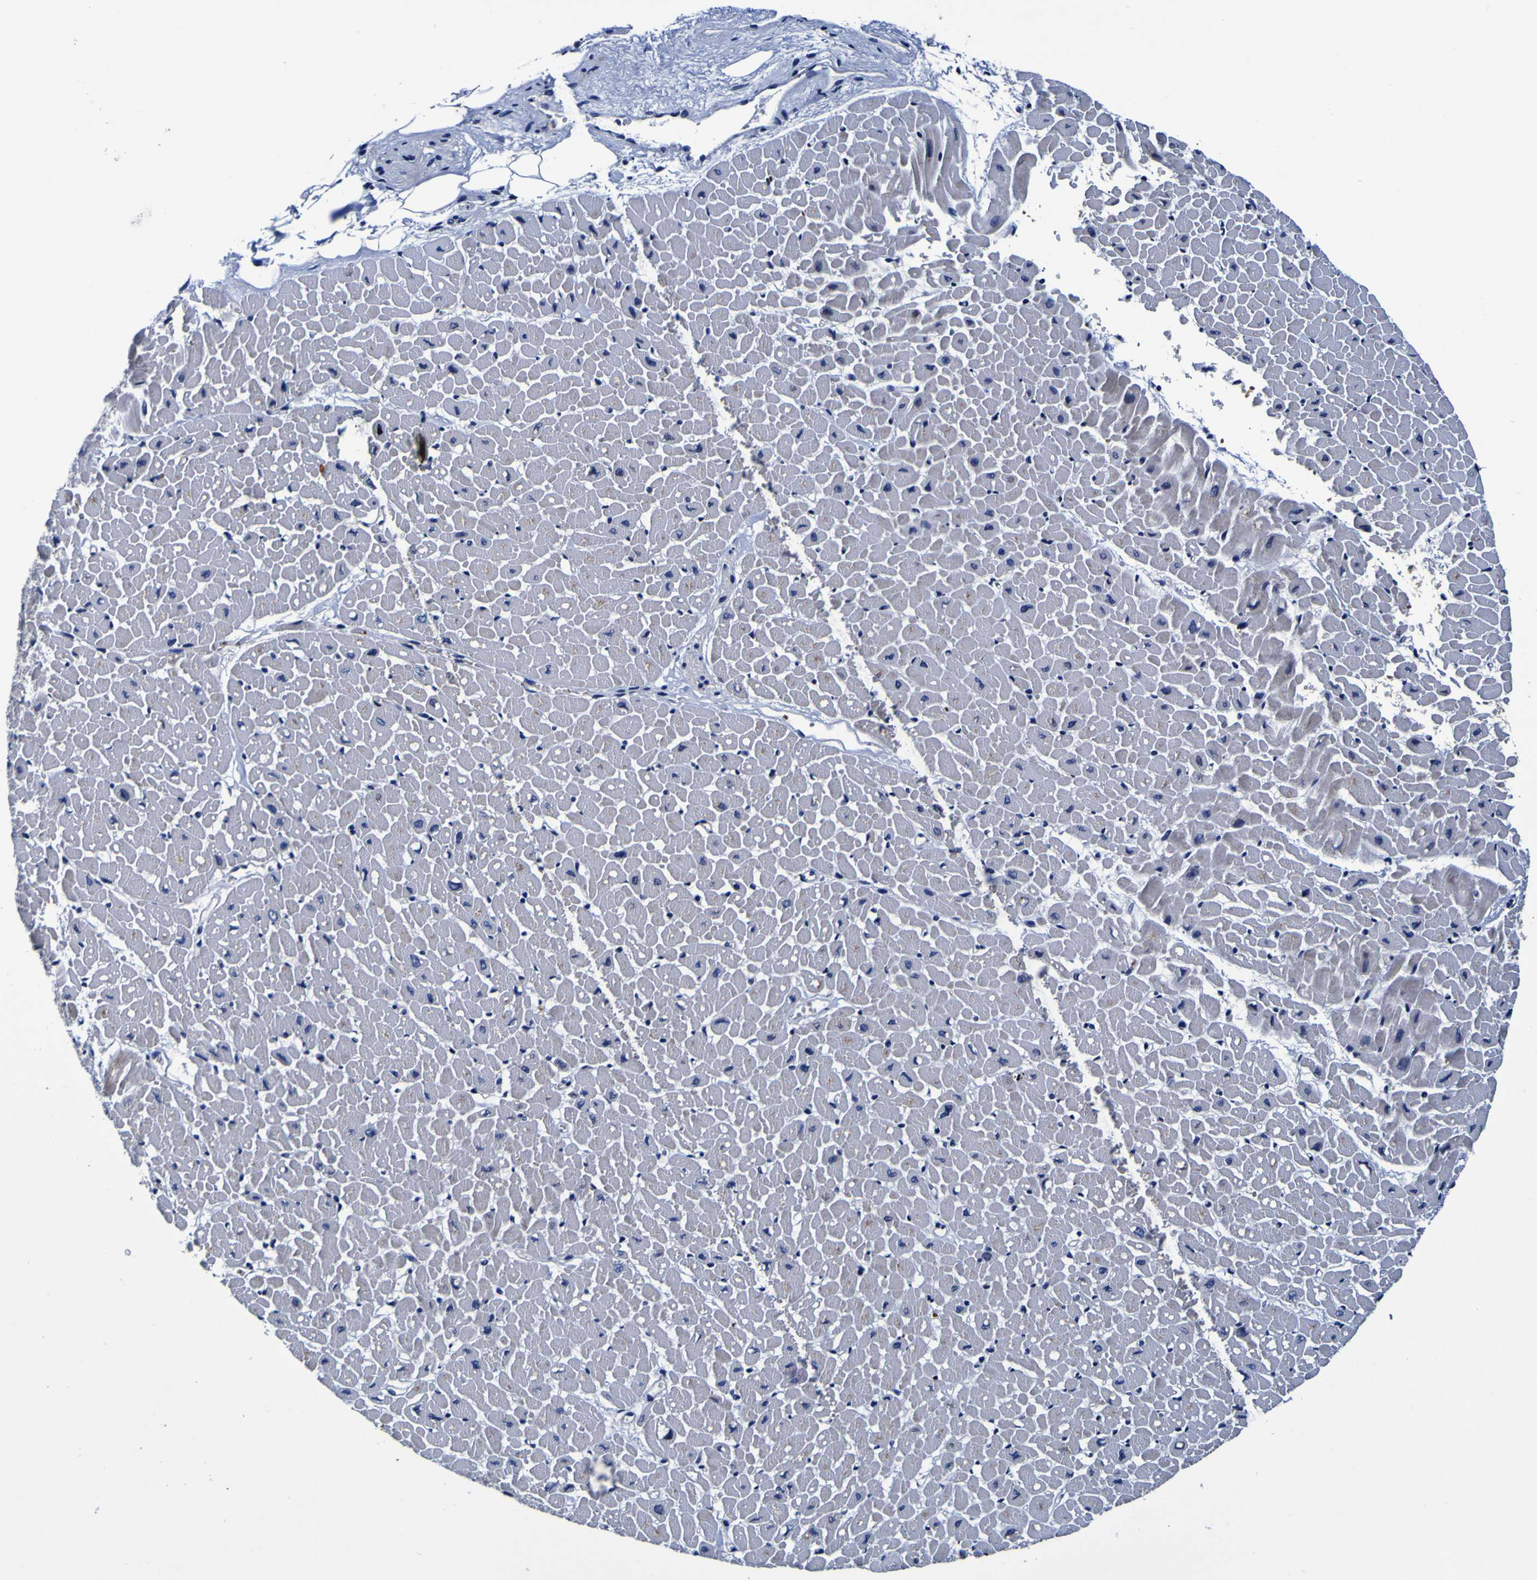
{"staining": {"intensity": "weak", "quantity": "25%-75%", "location": "cytoplasmic/membranous"}, "tissue": "heart muscle", "cell_type": "Cardiomyocytes", "image_type": "normal", "snomed": [{"axis": "morphology", "description": "Normal tissue, NOS"}, {"axis": "topography", "description": "Heart"}], "caption": "Benign heart muscle reveals weak cytoplasmic/membranous staining in approximately 25%-75% of cardiomyocytes.", "gene": "PDLIM4", "patient": {"sex": "male", "age": 45}}